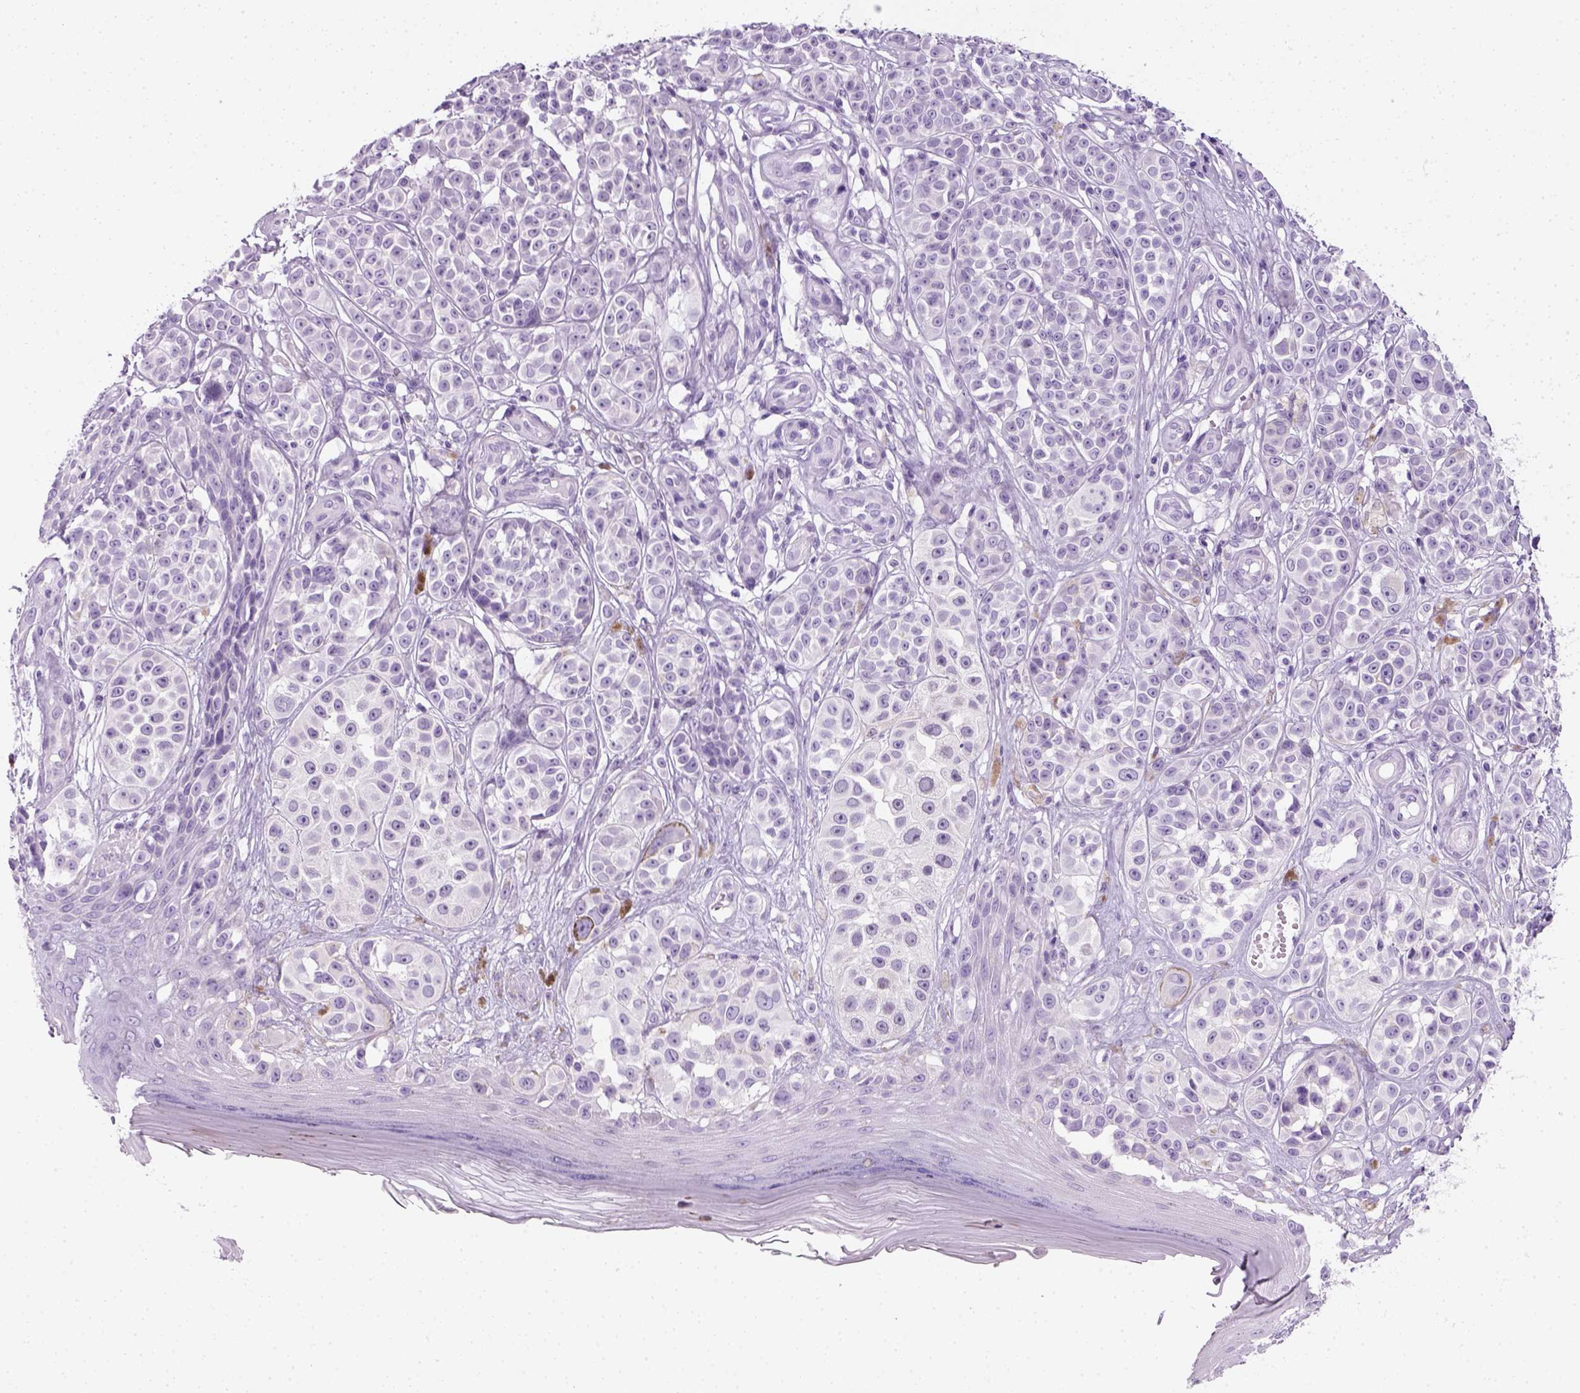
{"staining": {"intensity": "negative", "quantity": "none", "location": "none"}, "tissue": "melanoma", "cell_type": "Tumor cells", "image_type": "cancer", "snomed": [{"axis": "morphology", "description": "Malignant melanoma, NOS"}, {"axis": "topography", "description": "Skin"}], "caption": "Human malignant melanoma stained for a protein using IHC reveals no positivity in tumor cells.", "gene": "SLC12A5", "patient": {"sex": "female", "age": 90}}